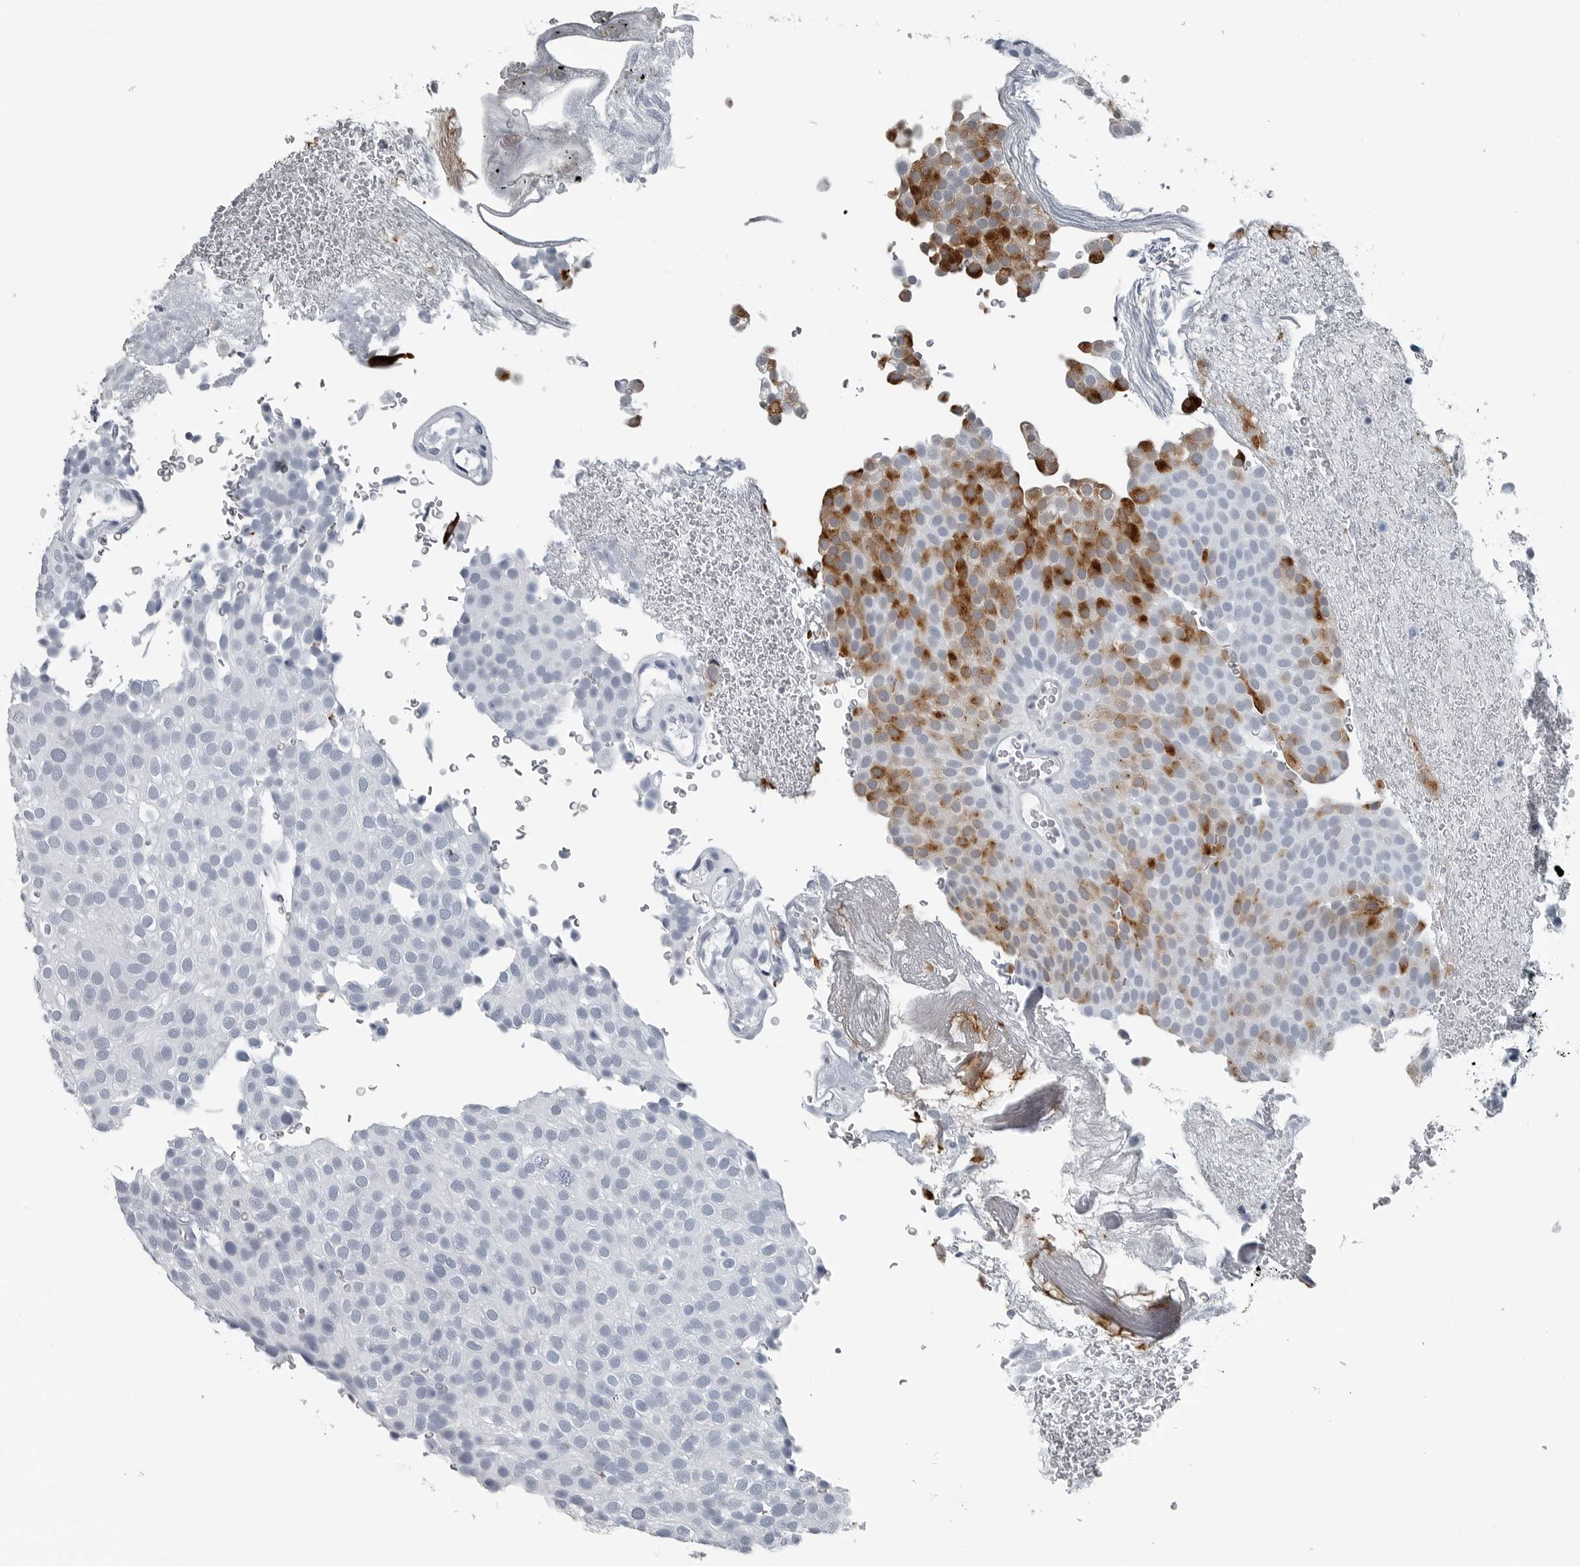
{"staining": {"intensity": "strong", "quantity": "<25%", "location": "cytoplasmic/membranous"}, "tissue": "urothelial cancer", "cell_type": "Tumor cells", "image_type": "cancer", "snomed": [{"axis": "morphology", "description": "Urothelial carcinoma, Low grade"}, {"axis": "topography", "description": "Urinary bladder"}], "caption": "This is a photomicrograph of immunohistochemistry (IHC) staining of urothelial cancer, which shows strong positivity in the cytoplasmic/membranous of tumor cells.", "gene": "SPINK1", "patient": {"sex": "male", "age": 78}}